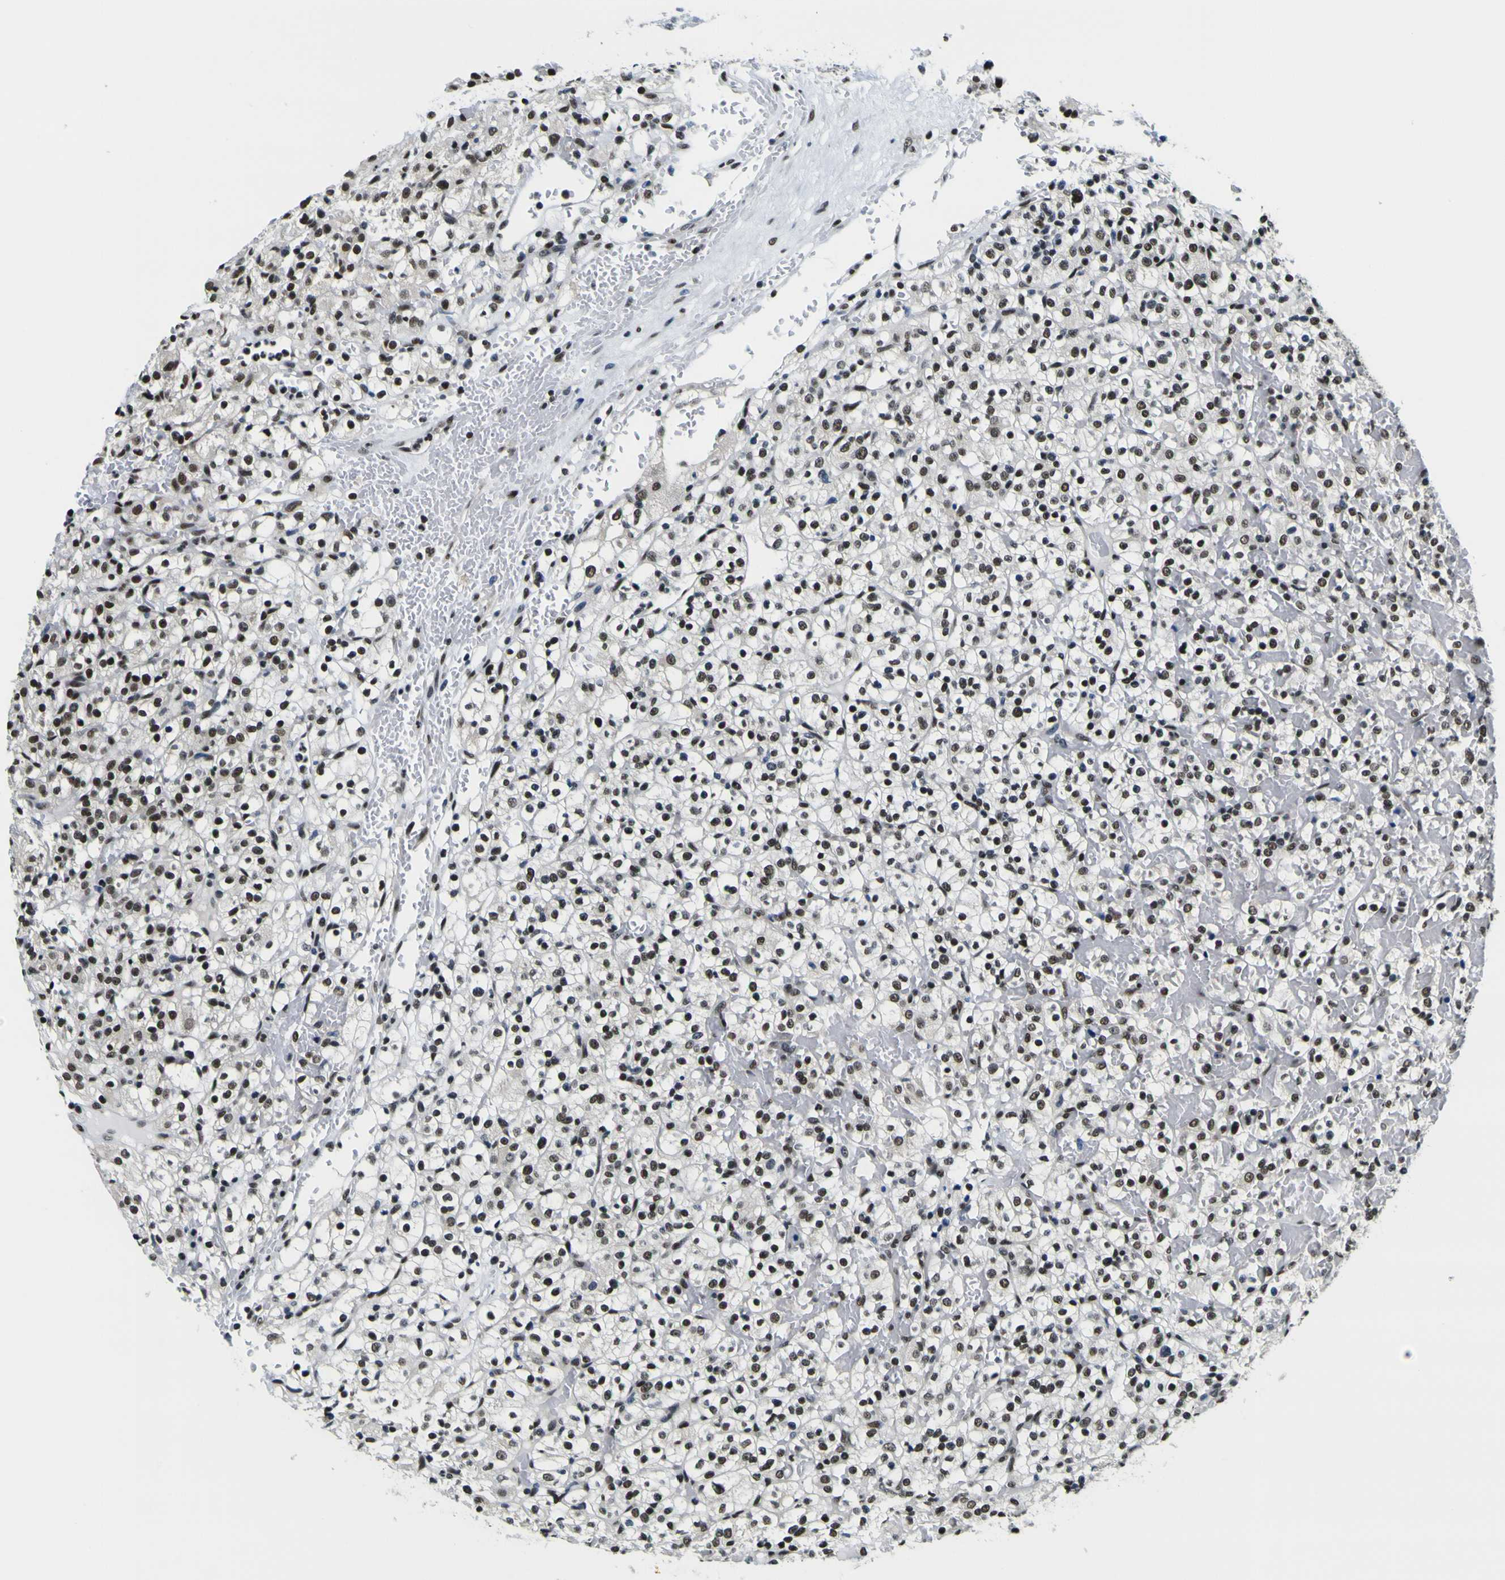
{"staining": {"intensity": "strong", "quantity": ">75%", "location": "nuclear"}, "tissue": "renal cancer", "cell_type": "Tumor cells", "image_type": "cancer", "snomed": [{"axis": "morphology", "description": "Normal tissue, NOS"}, {"axis": "morphology", "description": "Adenocarcinoma, NOS"}, {"axis": "topography", "description": "Kidney"}], "caption": "A brown stain highlights strong nuclear positivity of a protein in renal cancer (adenocarcinoma) tumor cells. The protein is stained brown, and the nuclei are stained in blue (DAB (3,3'-diaminobenzidine) IHC with brightfield microscopy, high magnification).", "gene": "SP1", "patient": {"sex": "female", "age": 72}}